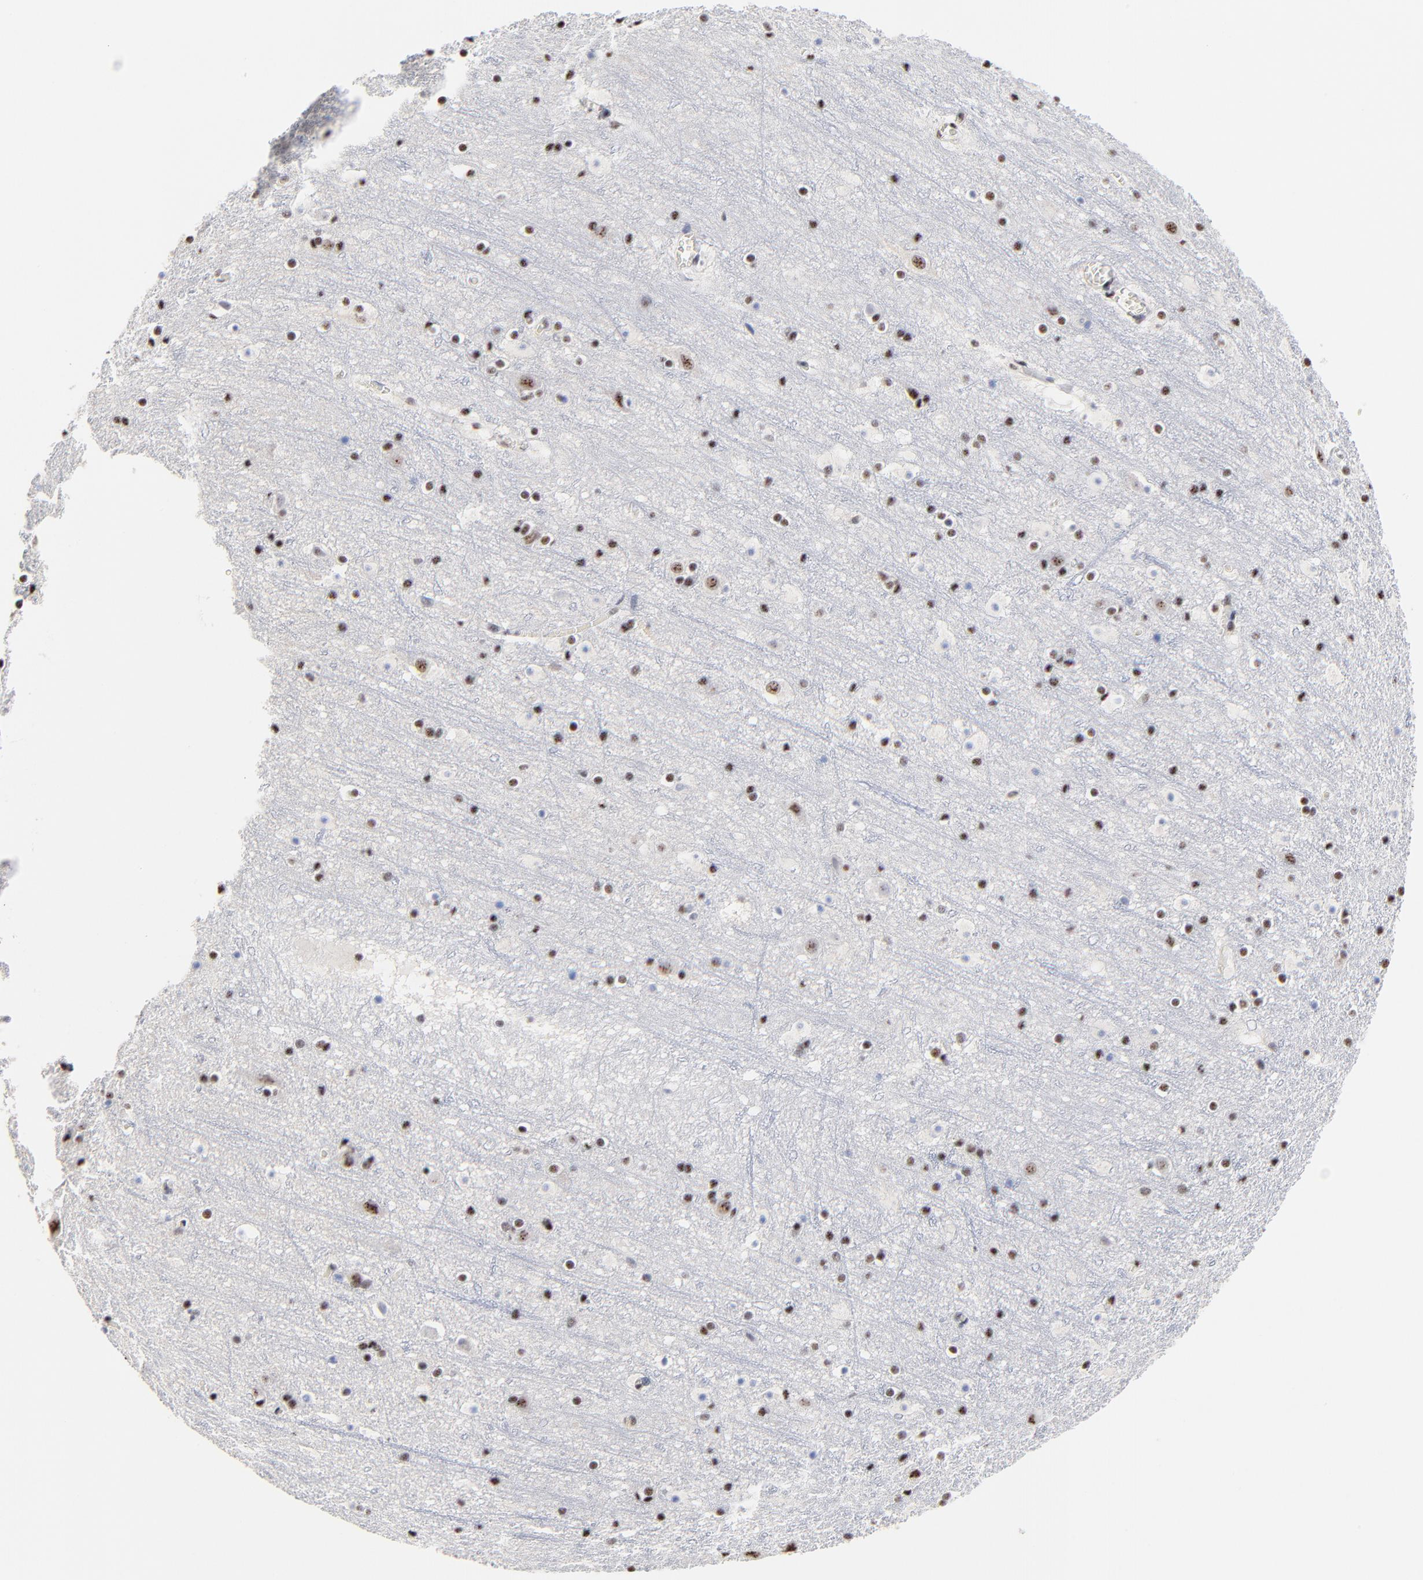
{"staining": {"intensity": "weak", "quantity": "25%-75%", "location": "nuclear"}, "tissue": "cerebral cortex", "cell_type": "Endothelial cells", "image_type": "normal", "snomed": [{"axis": "morphology", "description": "Normal tissue, NOS"}, {"axis": "topography", "description": "Cerebral cortex"}], "caption": "Immunohistochemical staining of benign cerebral cortex exhibits 25%-75% levels of weak nuclear protein positivity in approximately 25%-75% of endothelial cells. (DAB (3,3'-diaminobenzidine) IHC with brightfield microscopy, high magnification).", "gene": "MBD4", "patient": {"sex": "male", "age": 45}}